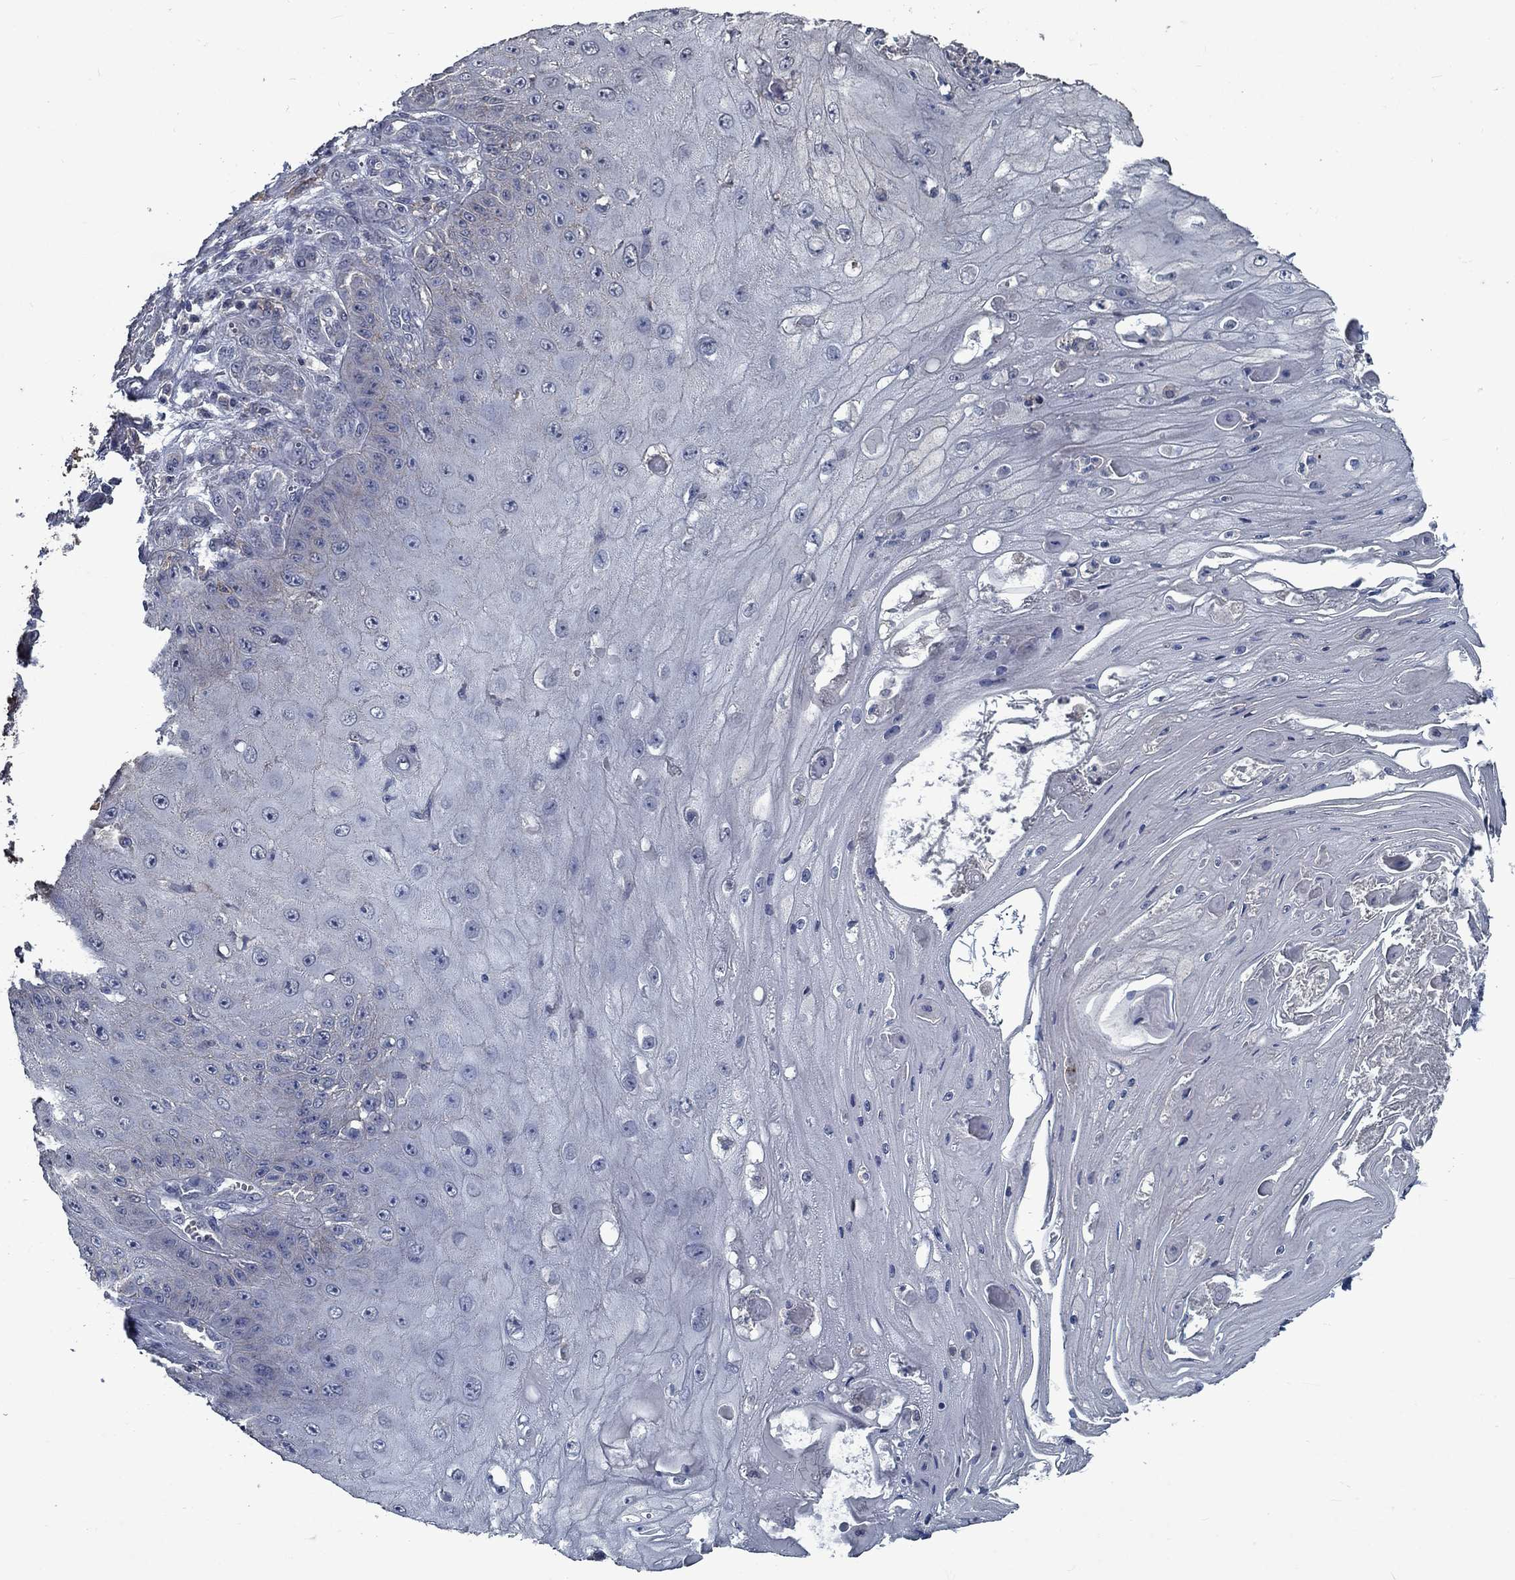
{"staining": {"intensity": "negative", "quantity": "none", "location": "none"}, "tissue": "skin cancer", "cell_type": "Tumor cells", "image_type": "cancer", "snomed": [{"axis": "morphology", "description": "Squamous cell carcinoma, NOS"}, {"axis": "topography", "description": "Skin"}], "caption": "Histopathology image shows no significant protein staining in tumor cells of squamous cell carcinoma (skin).", "gene": "SLC44A1", "patient": {"sex": "male", "age": 70}}